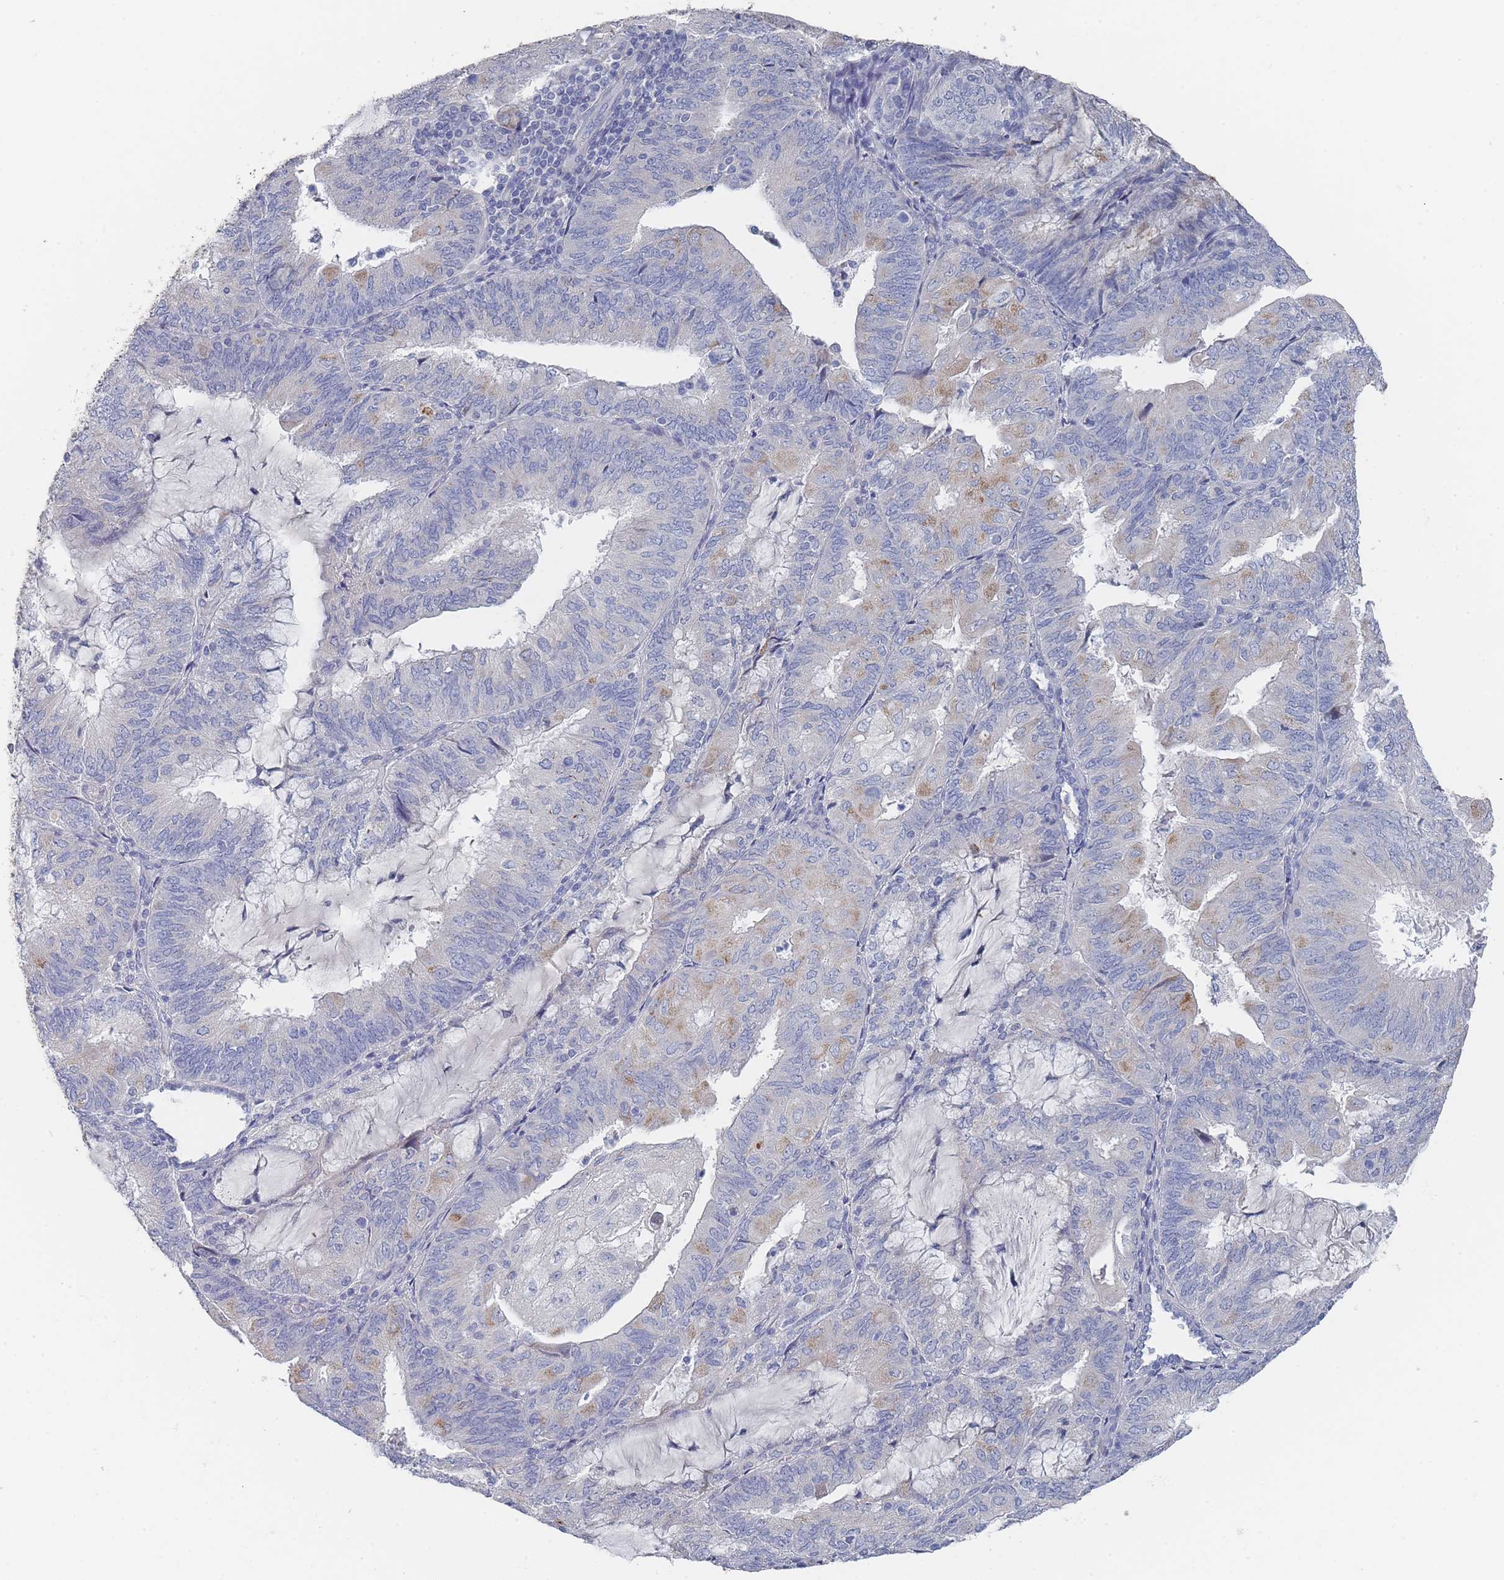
{"staining": {"intensity": "moderate", "quantity": "<25%", "location": "cytoplasmic/membranous"}, "tissue": "endometrial cancer", "cell_type": "Tumor cells", "image_type": "cancer", "snomed": [{"axis": "morphology", "description": "Adenocarcinoma, NOS"}, {"axis": "topography", "description": "Endometrium"}], "caption": "Moderate cytoplasmic/membranous protein expression is identified in approximately <25% of tumor cells in endometrial cancer.", "gene": "ACAD11", "patient": {"sex": "female", "age": 81}}